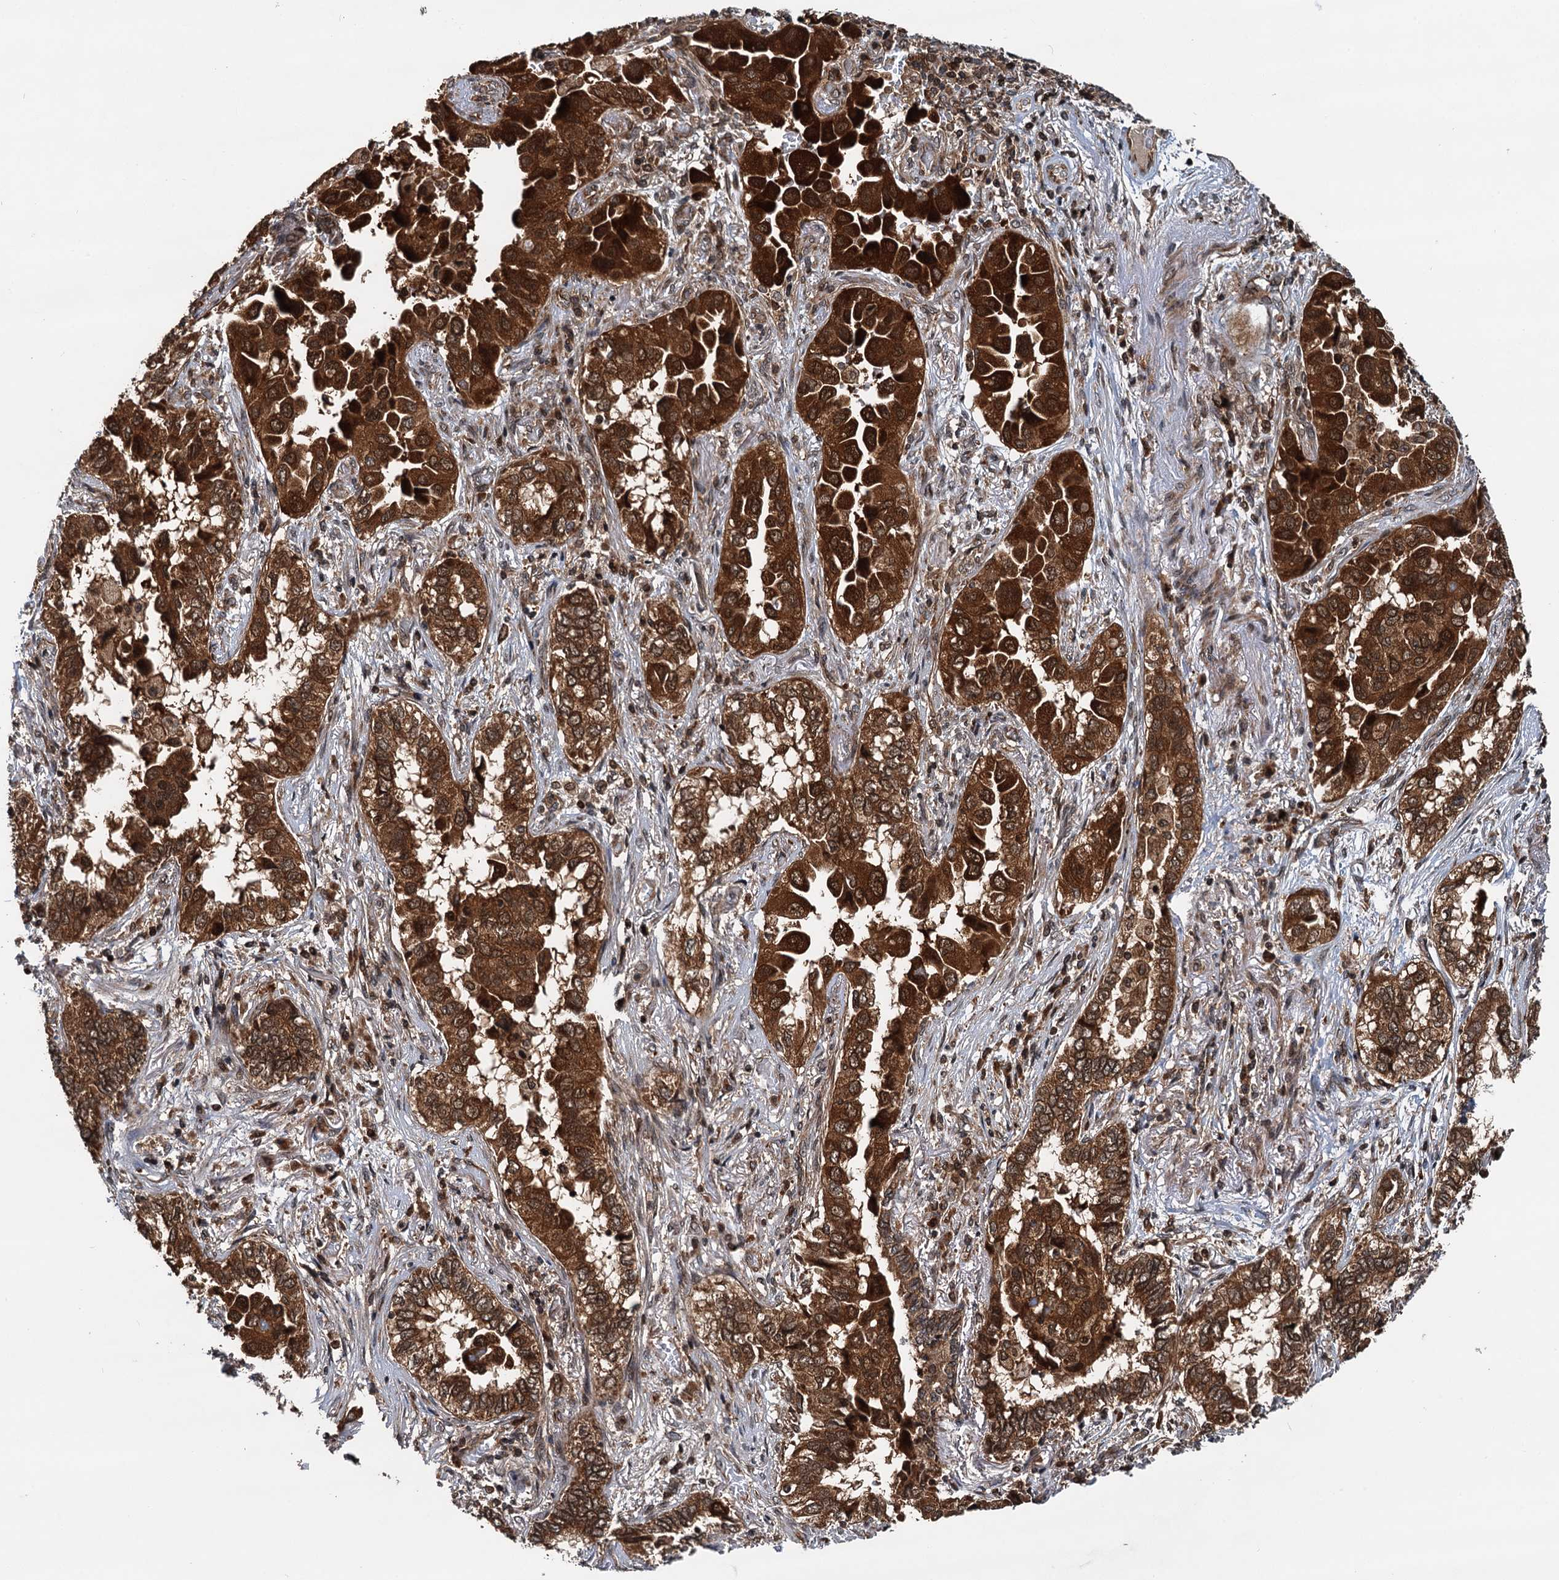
{"staining": {"intensity": "strong", "quantity": ">75%", "location": "cytoplasmic/membranous,nuclear"}, "tissue": "lung cancer", "cell_type": "Tumor cells", "image_type": "cancer", "snomed": [{"axis": "morphology", "description": "Adenocarcinoma, NOS"}, {"axis": "topography", "description": "Lung"}], "caption": "The immunohistochemical stain shows strong cytoplasmic/membranous and nuclear positivity in tumor cells of lung cancer (adenocarcinoma) tissue.", "gene": "STUB1", "patient": {"sex": "female", "age": 76}}